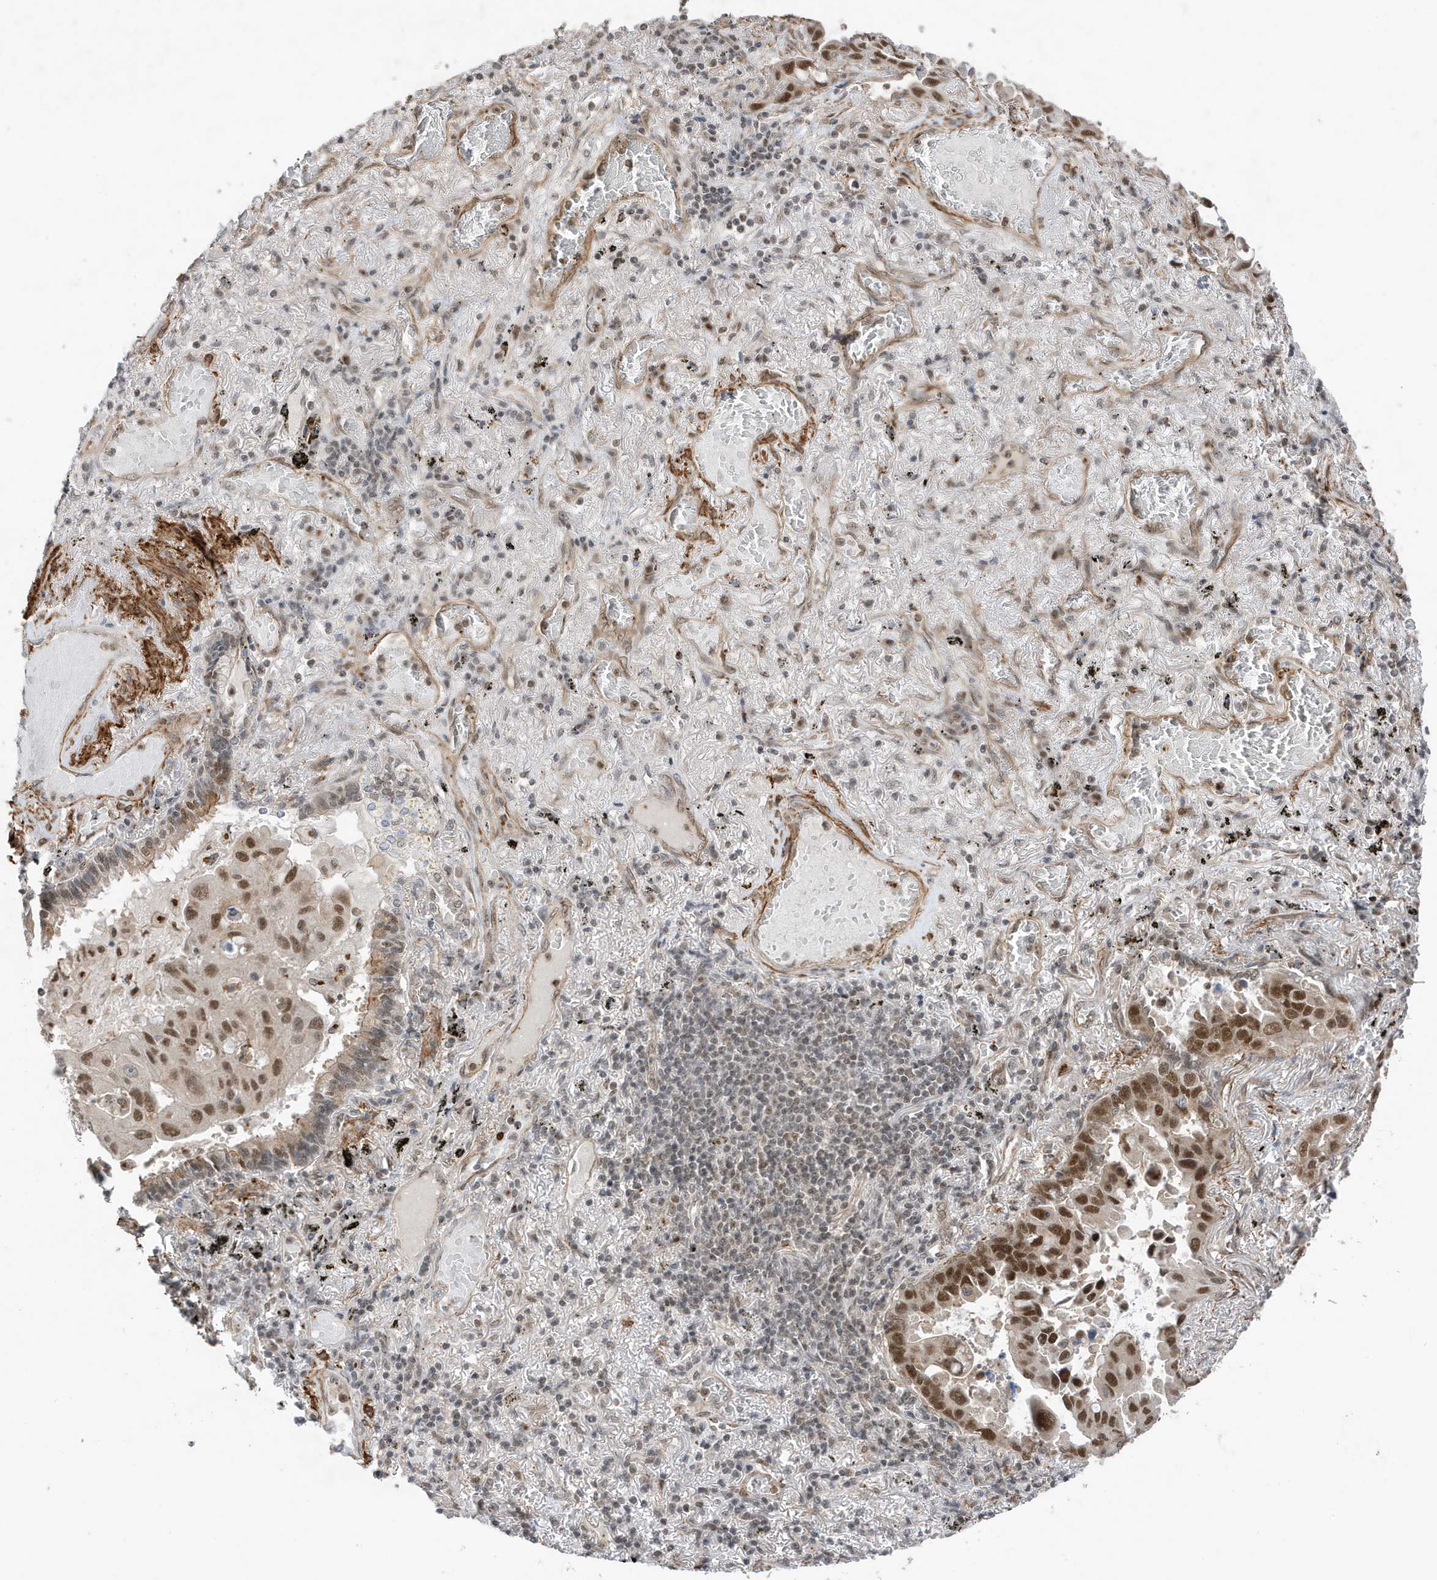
{"staining": {"intensity": "strong", "quantity": "25%-75%", "location": "nuclear"}, "tissue": "lung cancer", "cell_type": "Tumor cells", "image_type": "cancer", "snomed": [{"axis": "morphology", "description": "Adenocarcinoma, NOS"}, {"axis": "topography", "description": "Lung"}], "caption": "Protein expression analysis of human lung adenocarcinoma reveals strong nuclear staining in approximately 25%-75% of tumor cells.", "gene": "MAST3", "patient": {"sex": "male", "age": 64}}